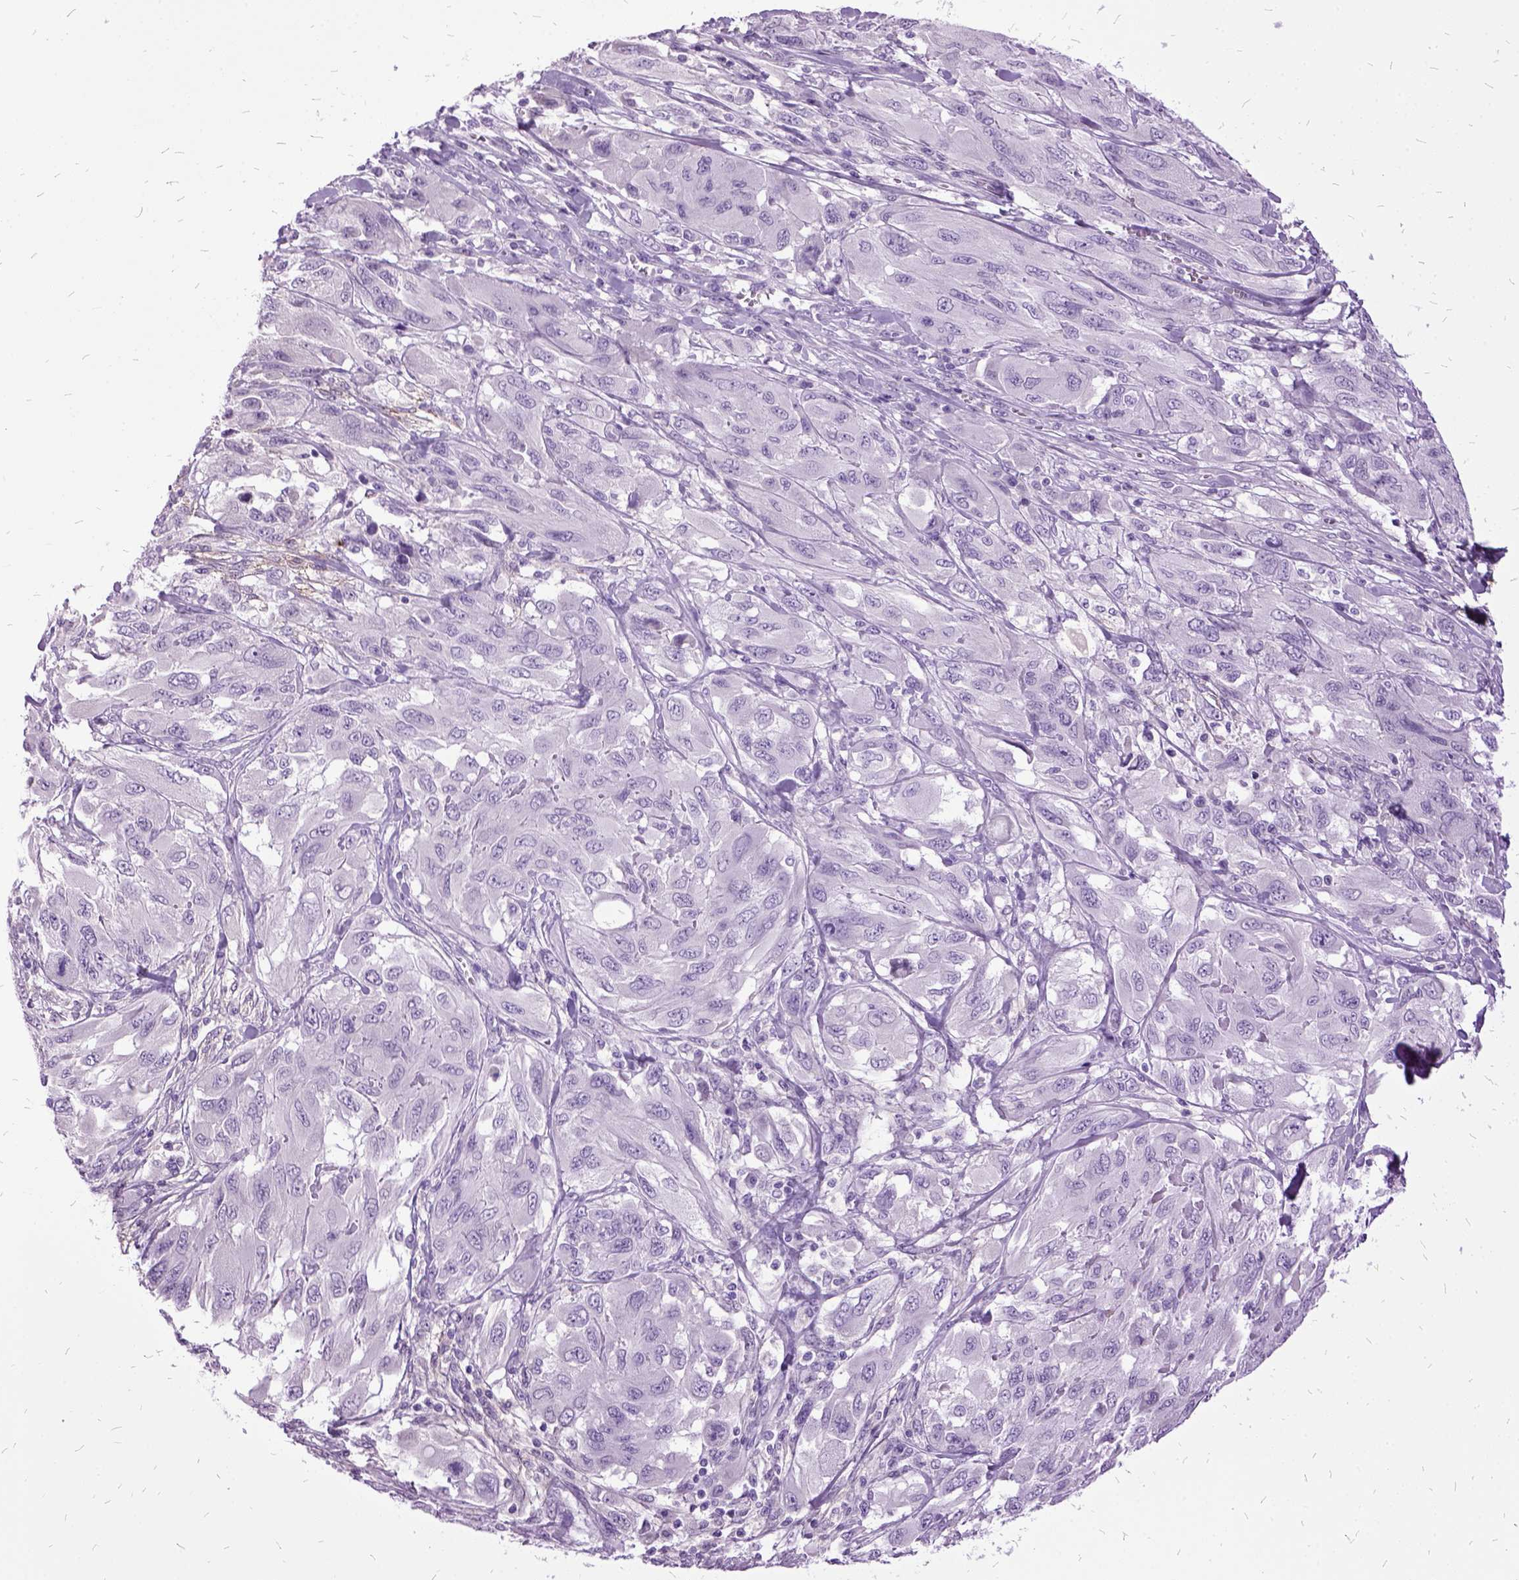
{"staining": {"intensity": "negative", "quantity": "none", "location": "none"}, "tissue": "melanoma", "cell_type": "Tumor cells", "image_type": "cancer", "snomed": [{"axis": "morphology", "description": "Malignant melanoma, NOS"}, {"axis": "topography", "description": "Skin"}], "caption": "Protein analysis of melanoma shows no significant staining in tumor cells.", "gene": "MME", "patient": {"sex": "female", "age": 91}}